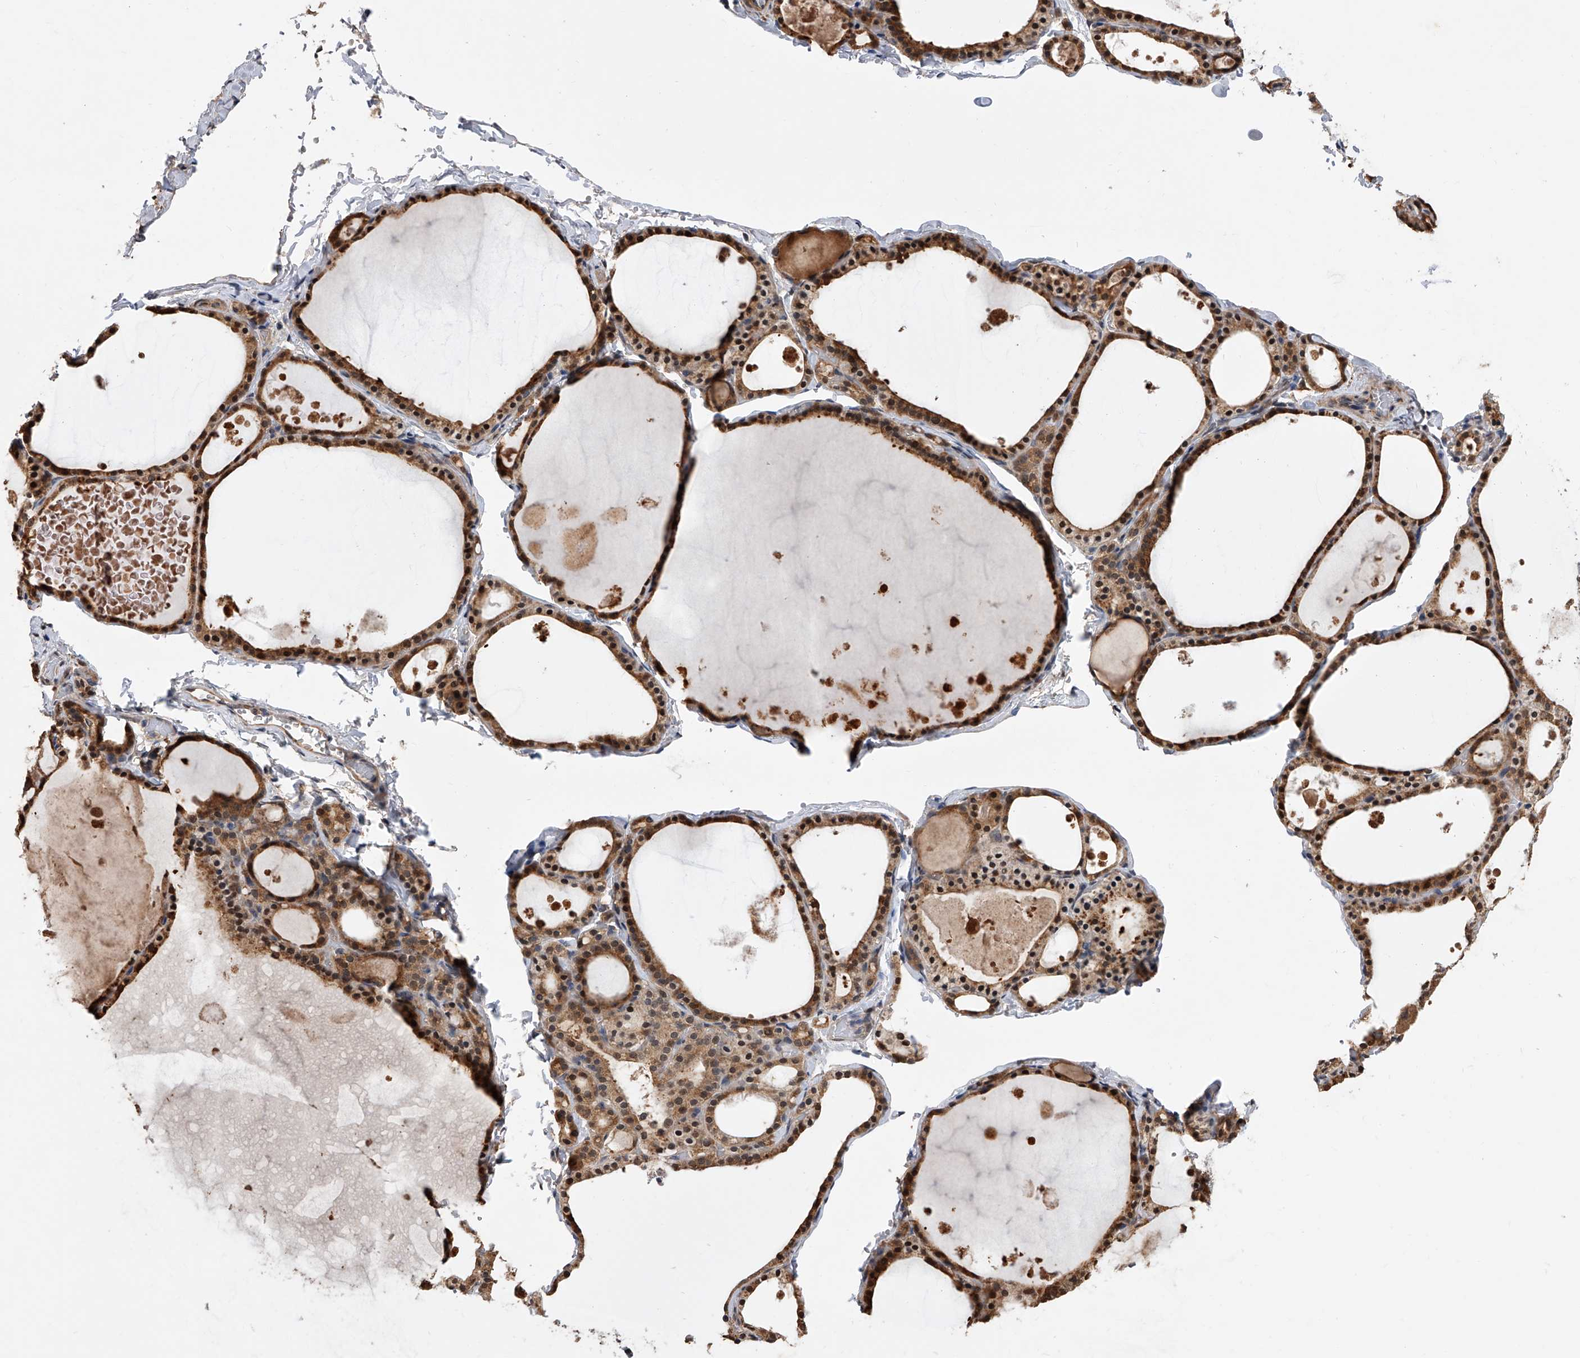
{"staining": {"intensity": "strong", "quantity": ">75%", "location": "cytoplasmic/membranous,nuclear"}, "tissue": "thyroid gland", "cell_type": "Glandular cells", "image_type": "normal", "snomed": [{"axis": "morphology", "description": "Normal tissue, NOS"}, {"axis": "topography", "description": "Thyroid gland"}], "caption": "IHC image of benign thyroid gland: human thyroid gland stained using IHC displays high levels of strong protein expression localized specifically in the cytoplasmic/membranous,nuclear of glandular cells, appearing as a cytoplasmic/membranous,nuclear brown color.", "gene": "GMDS", "patient": {"sex": "male", "age": 56}}